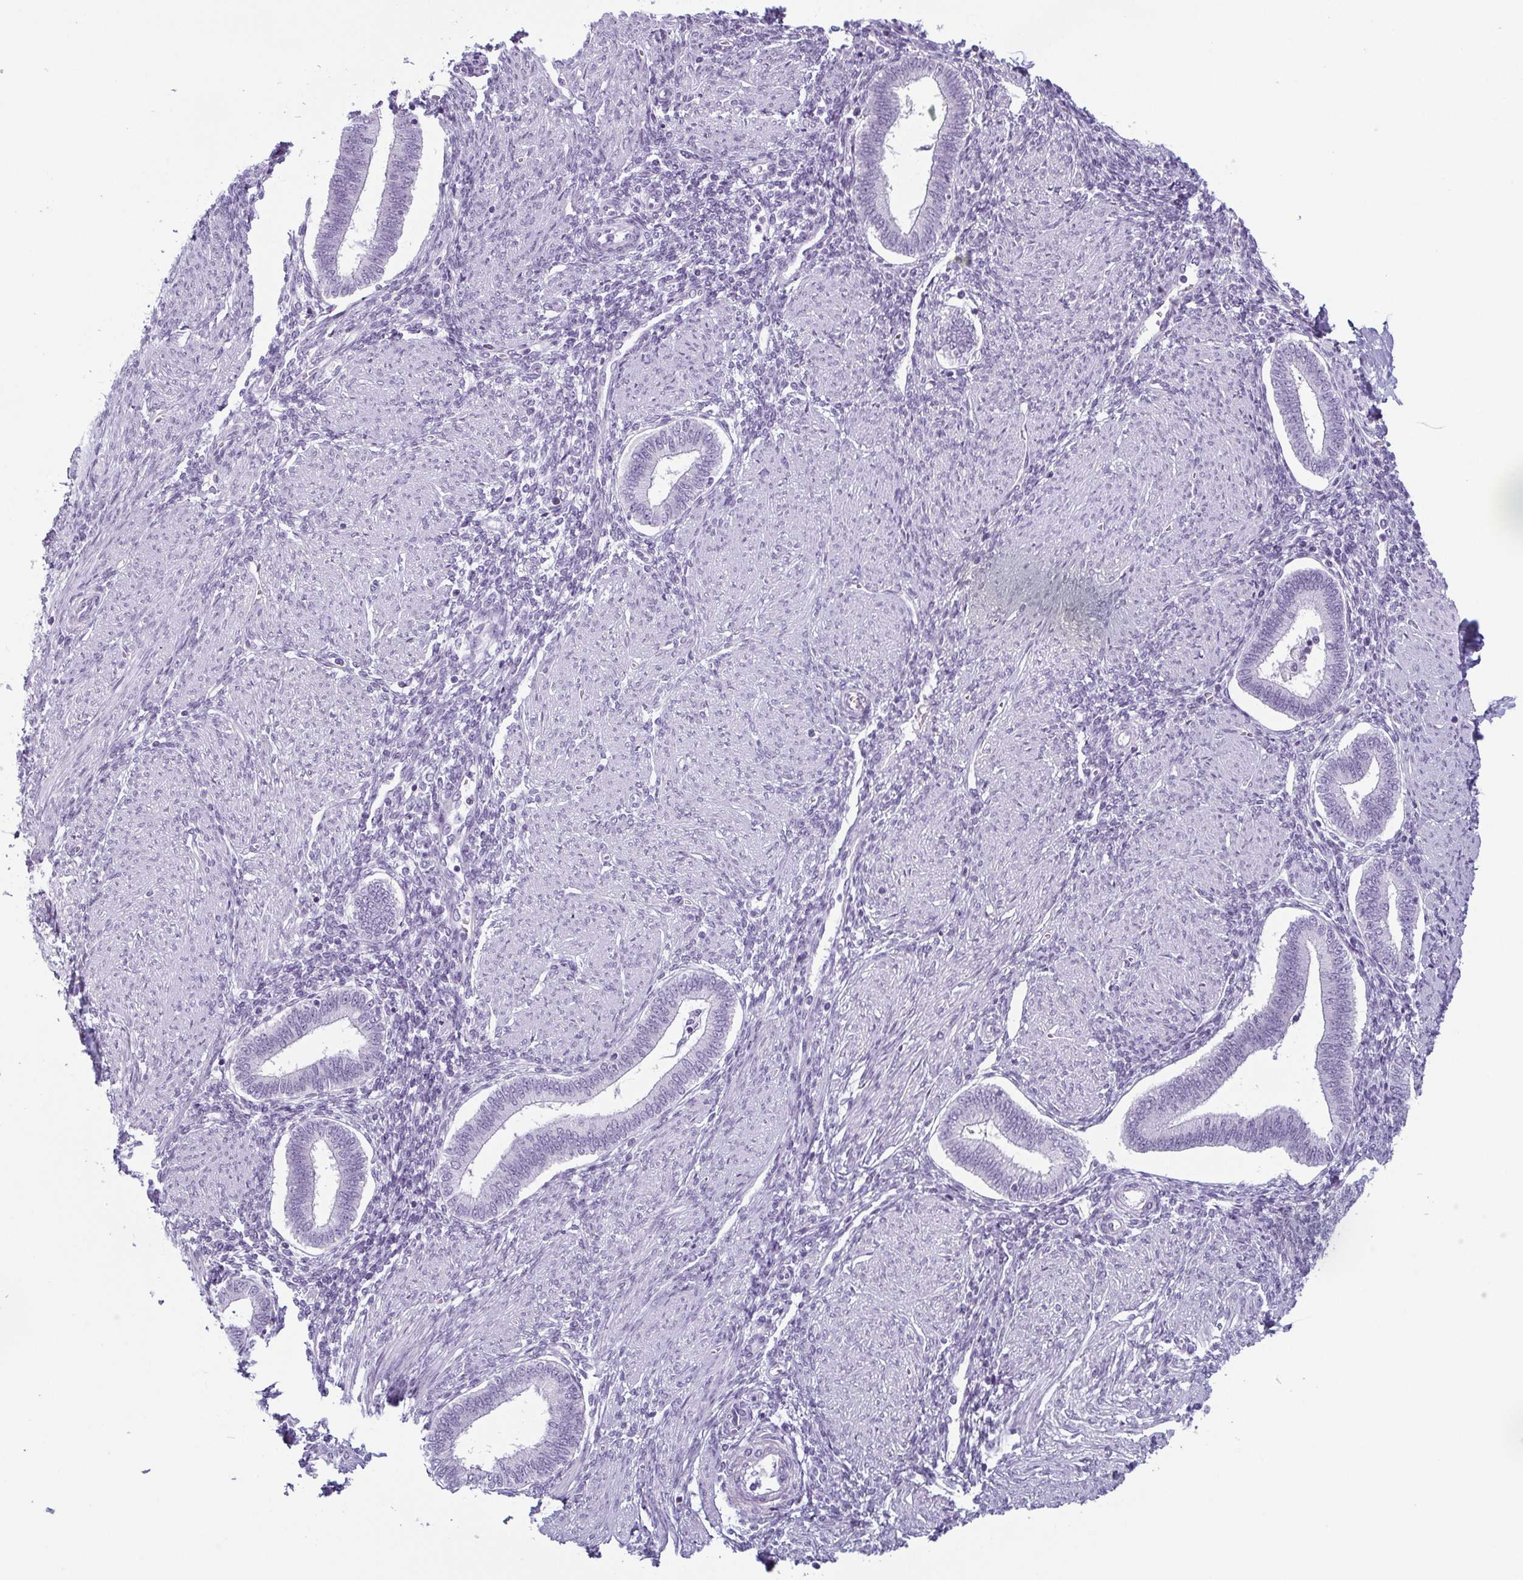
{"staining": {"intensity": "negative", "quantity": "none", "location": "none"}, "tissue": "endometrium", "cell_type": "Cells in endometrial stroma", "image_type": "normal", "snomed": [{"axis": "morphology", "description": "Normal tissue, NOS"}, {"axis": "topography", "description": "Endometrium"}], "caption": "Endometrium was stained to show a protein in brown. There is no significant expression in cells in endometrial stroma. (Brightfield microscopy of DAB (3,3'-diaminobenzidine) immunohistochemistry at high magnification).", "gene": "KRT78", "patient": {"sex": "female", "age": 42}}